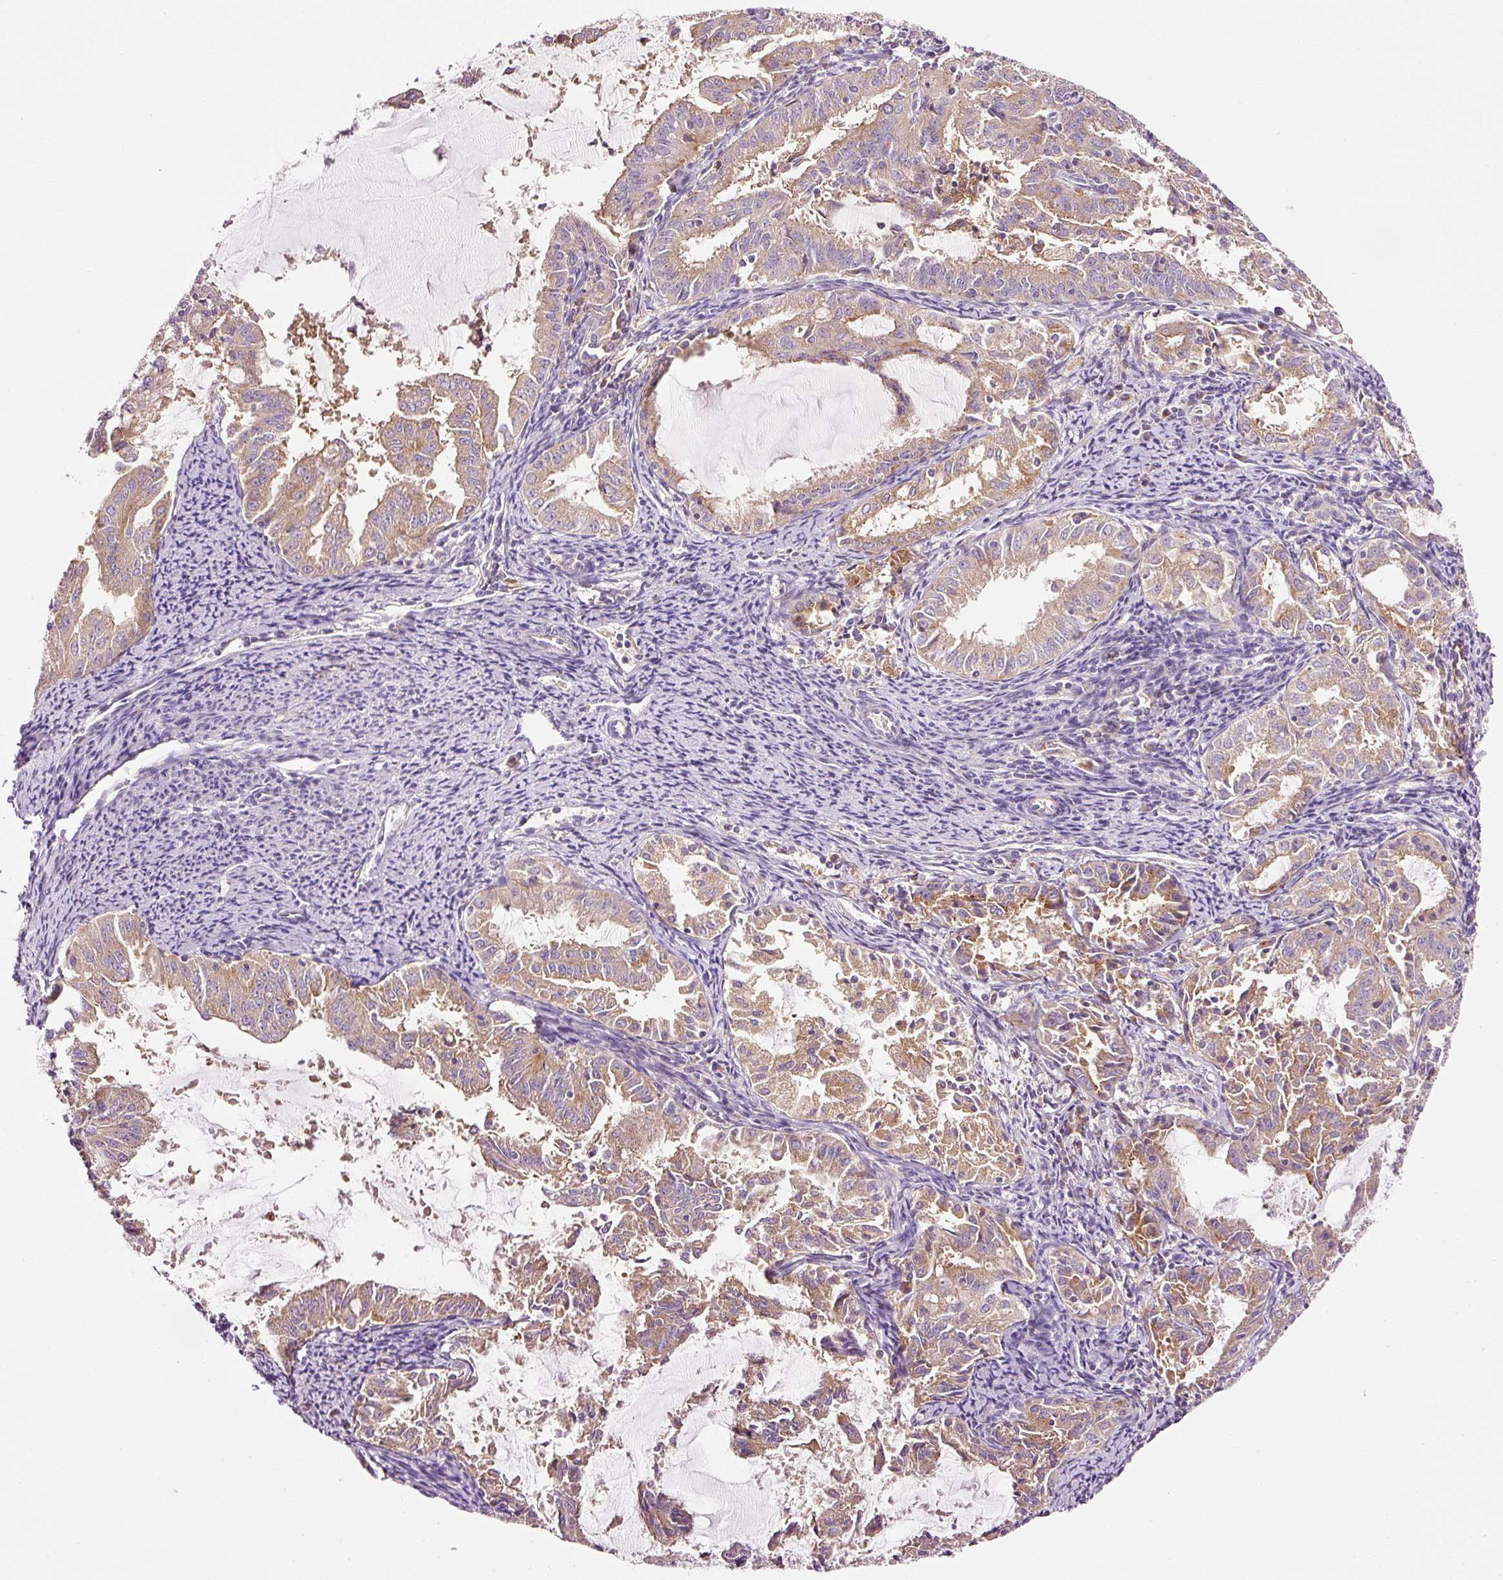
{"staining": {"intensity": "moderate", "quantity": "25%-75%", "location": "cytoplasmic/membranous"}, "tissue": "endometrial cancer", "cell_type": "Tumor cells", "image_type": "cancer", "snomed": [{"axis": "morphology", "description": "Adenocarcinoma, NOS"}, {"axis": "topography", "description": "Endometrium"}], "caption": "Protein analysis of adenocarcinoma (endometrial) tissue reveals moderate cytoplasmic/membranous staining in approximately 25%-75% of tumor cells.", "gene": "NAPA", "patient": {"sex": "female", "age": 70}}